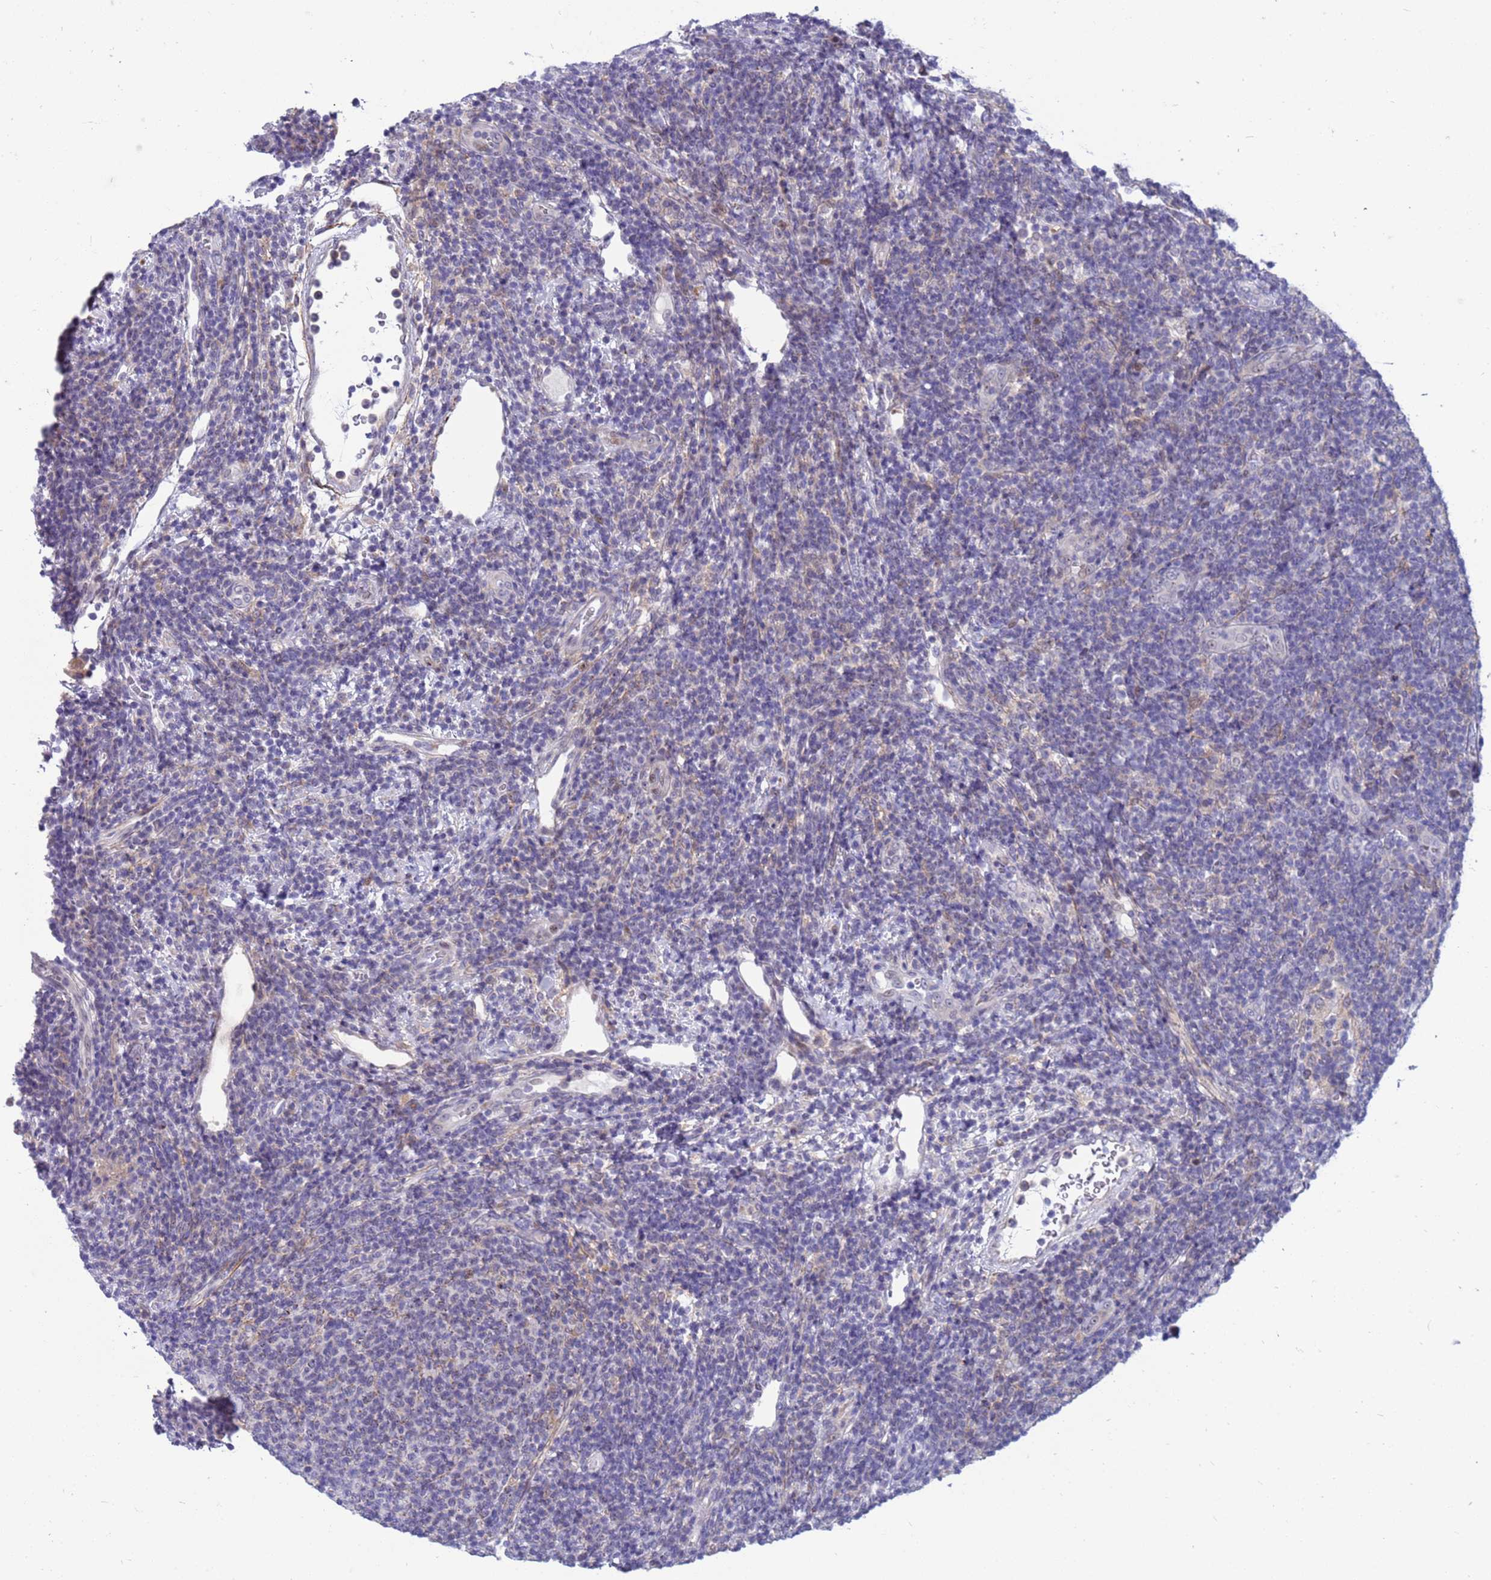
{"staining": {"intensity": "negative", "quantity": "none", "location": "none"}, "tissue": "lymphoma", "cell_type": "Tumor cells", "image_type": "cancer", "snomed": [{"axis": "morphology", "description": "Malignant lymphoma, non-Hodgkin's type, Low grade"}, {"axis": "topography", "description": "Lymph node"}], "caption": "DAB immunohistochemical staining of human malignant lymphoma, non-Hodgkin's type (low-grade) displays no significant positivity in tumor cells.", "gene": "LRATD1", "patient": {"sex": "male", "age": 66}}